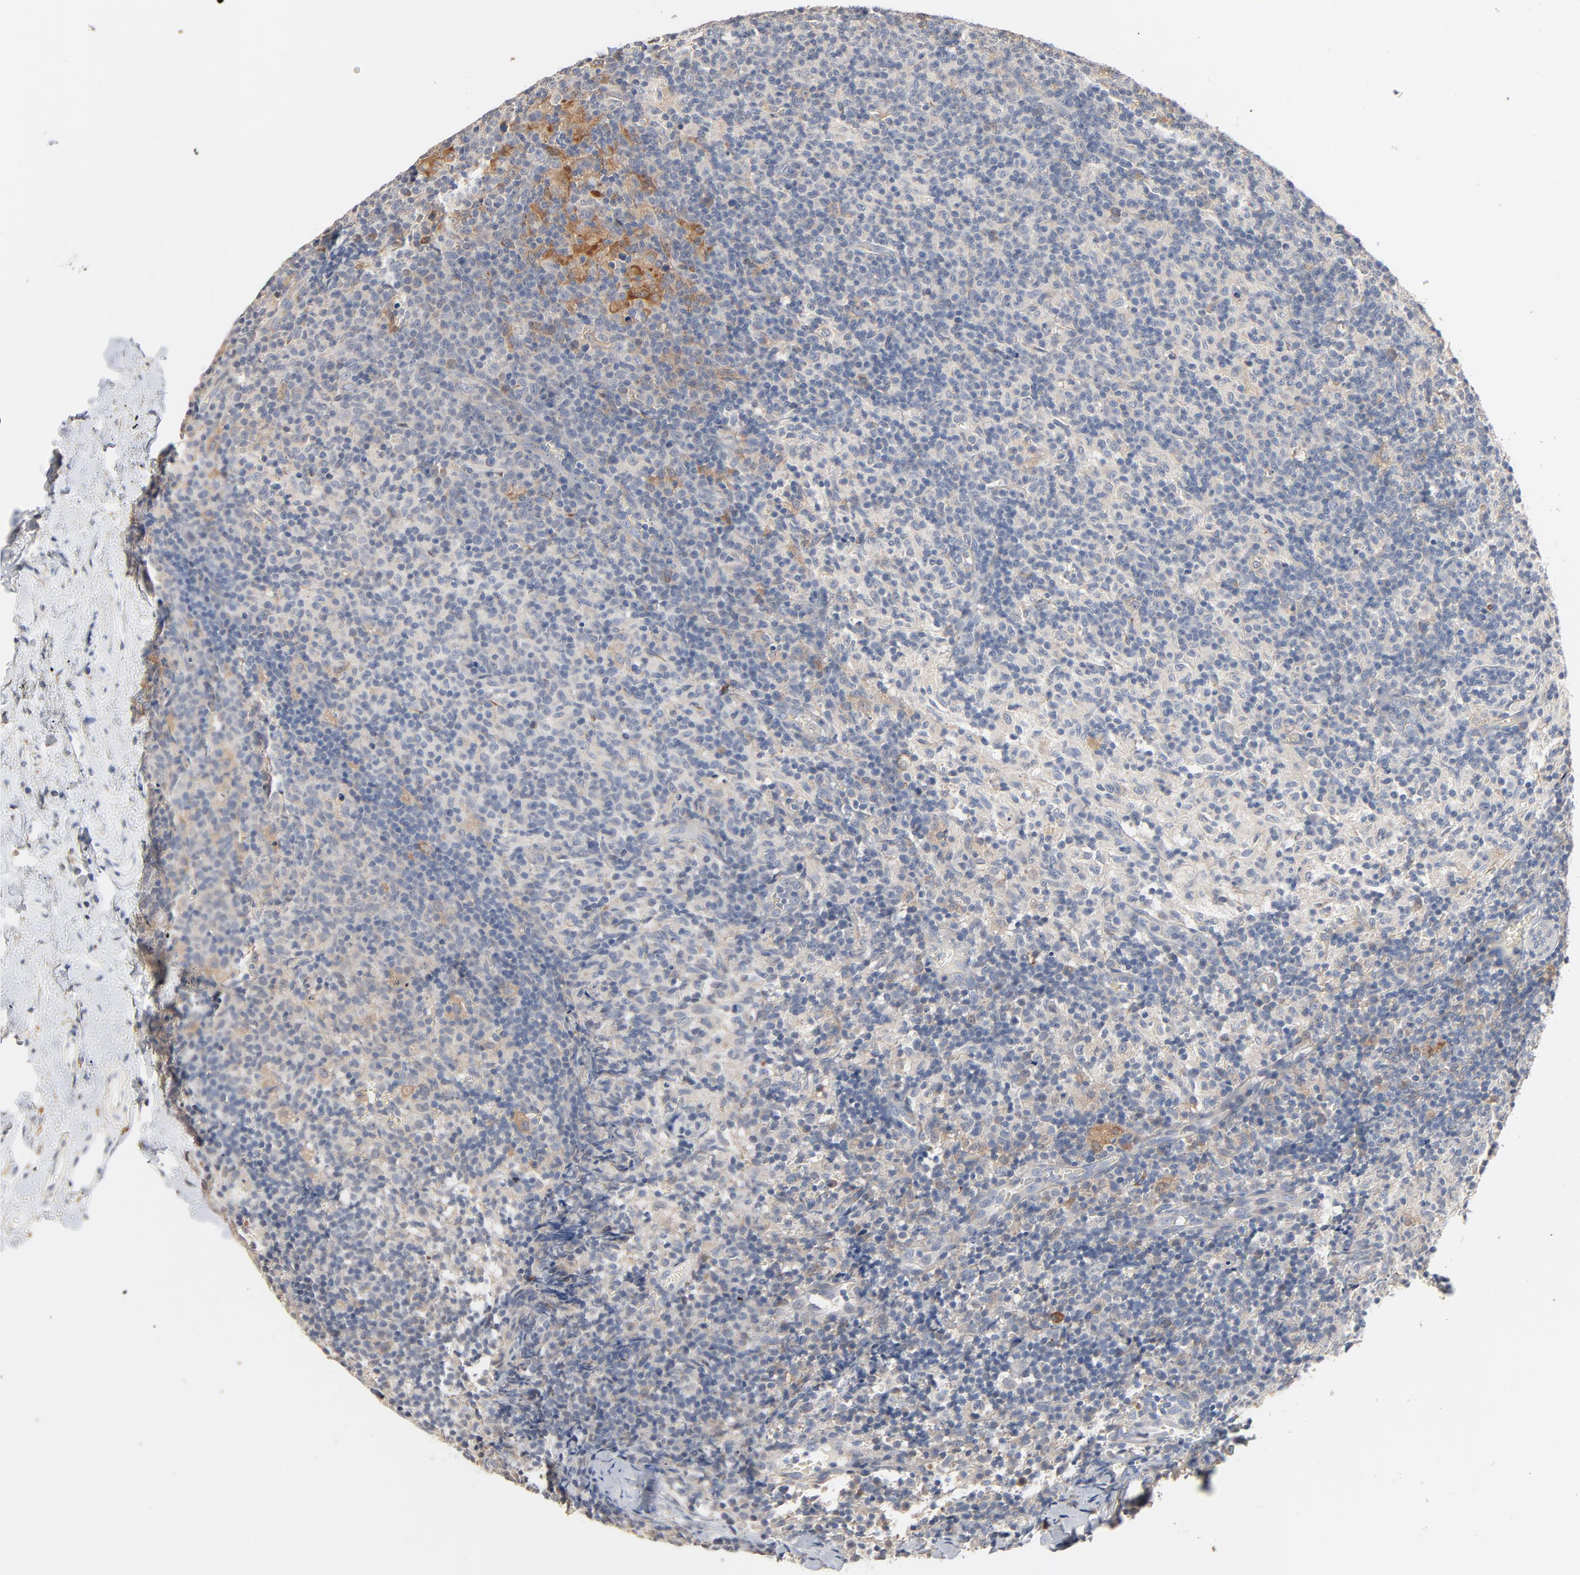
{"staining": {"intensity": "weak", "quantity": "<25%", "location": "cytoplasmic/membranous"}, "tissue": "lymph node", "cell_type": "Germinal center cells", "image_type": "normal", "snomed": [{"axis": "morphology", "description": "Normal tissue, NOS"}, {"axis": "morphology", "description": "Inflammation, NOS"}, {"axis": "topography", "description": "Lymph node"}], "caption": "DAB immunohistochemical staining of normal human lymph node displays no significant staining in germinal center cells.", "gene": "ZDHHC8", "patient": {"sex": "male", "age": 55}}